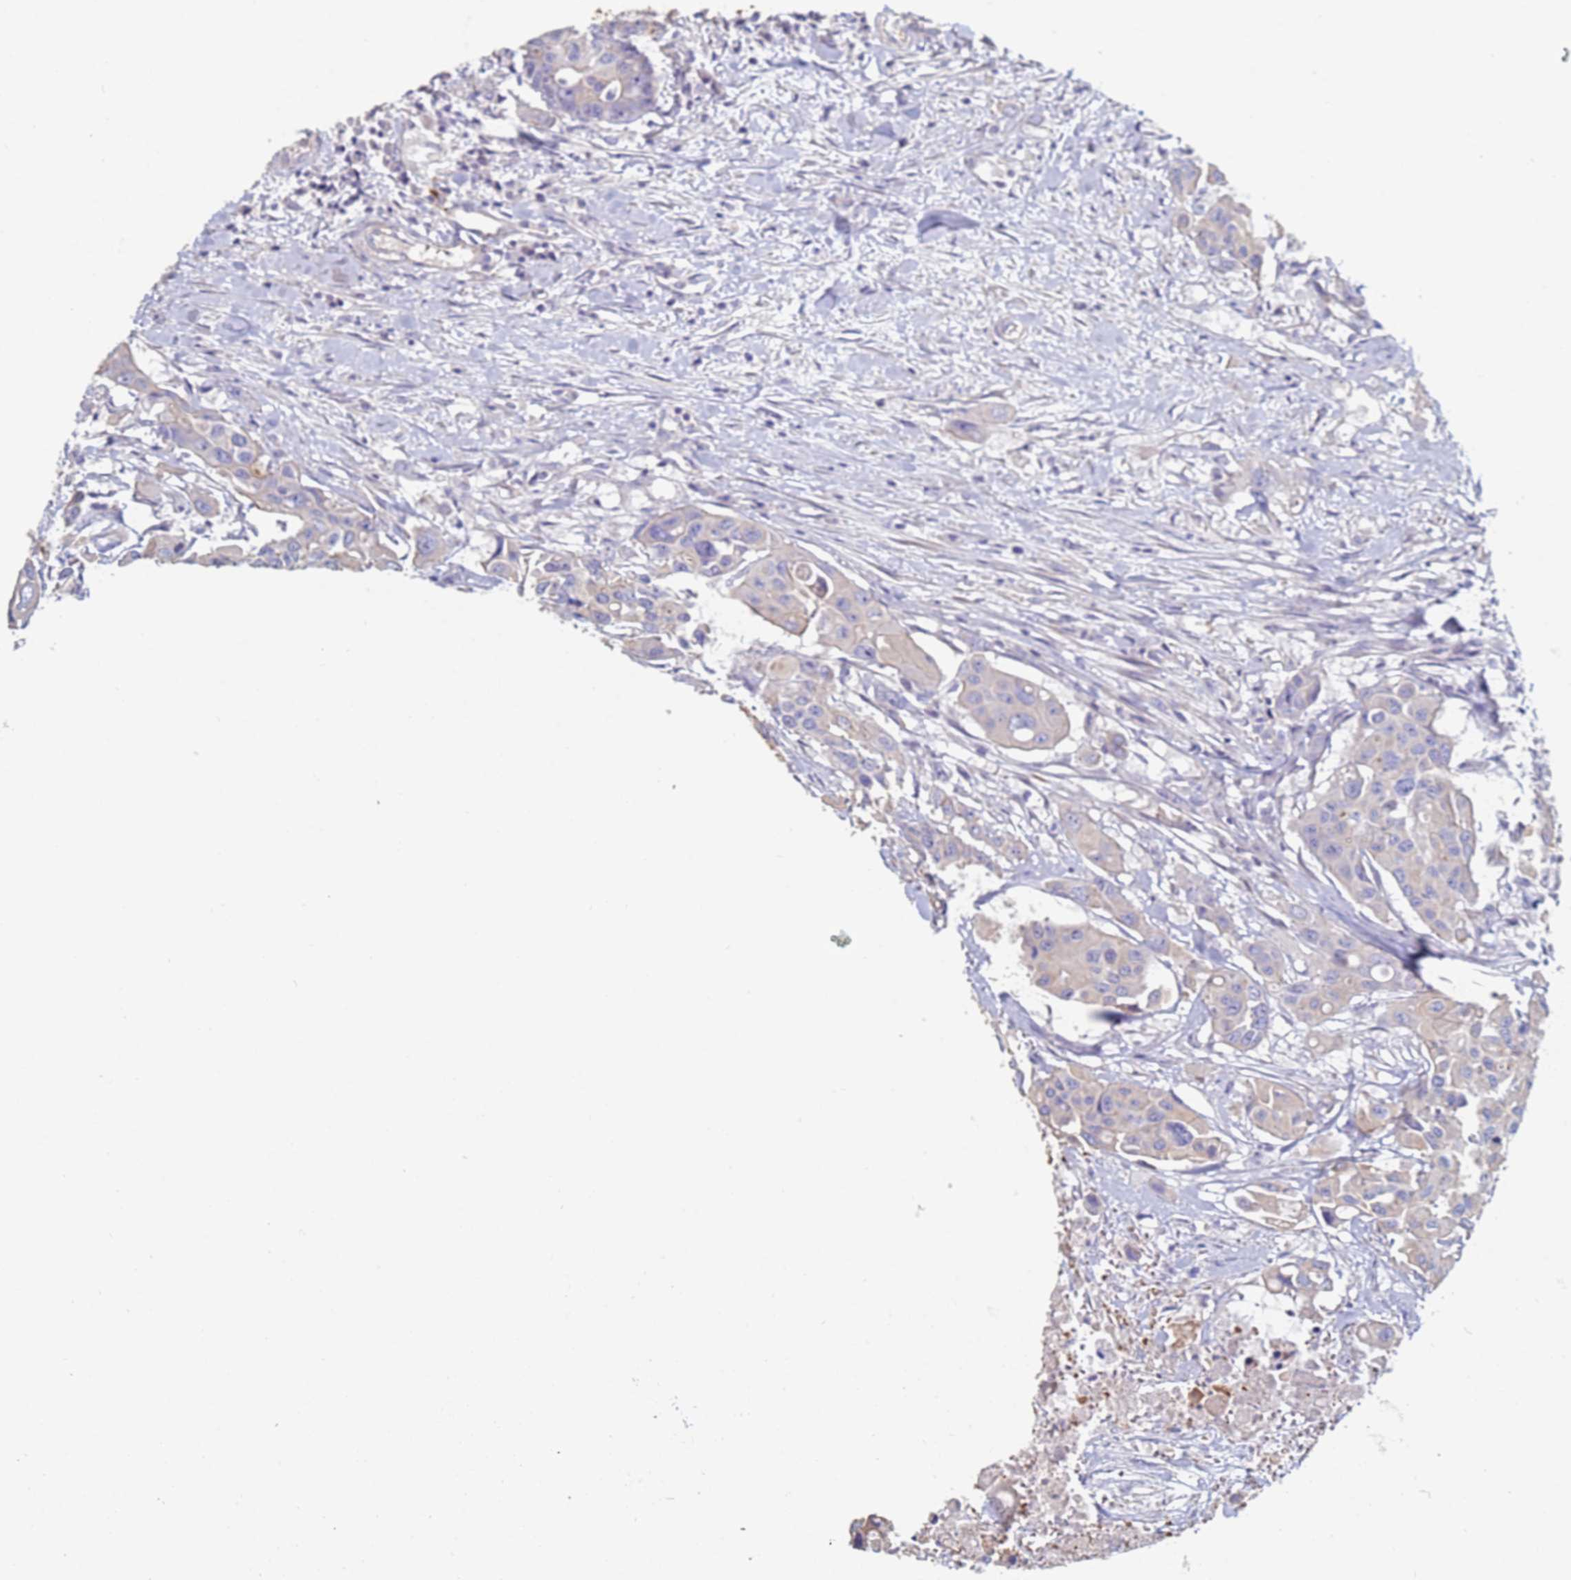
{"staining": {"intensity": "negative", "quantity": "none", "location": "none"}, "tissue": "colorectal cancer", "cell_type": "Tumor cells", "image_type": "cancer", "snomed": [{"axis": "morphology", "description": "Adenocarcinoma, NOS"}, {"axis": "topography", "description": "Colon"}], "caption": "This is a histopathology image of IHC staining of adenocarcinoma (colorectal), which shows no expression in tumor cells. (Immunohistochemistry, brightfield microscopy, high magnification).", "gene": "ABCA8", "patient": {"sex": "male", "age": 77}}